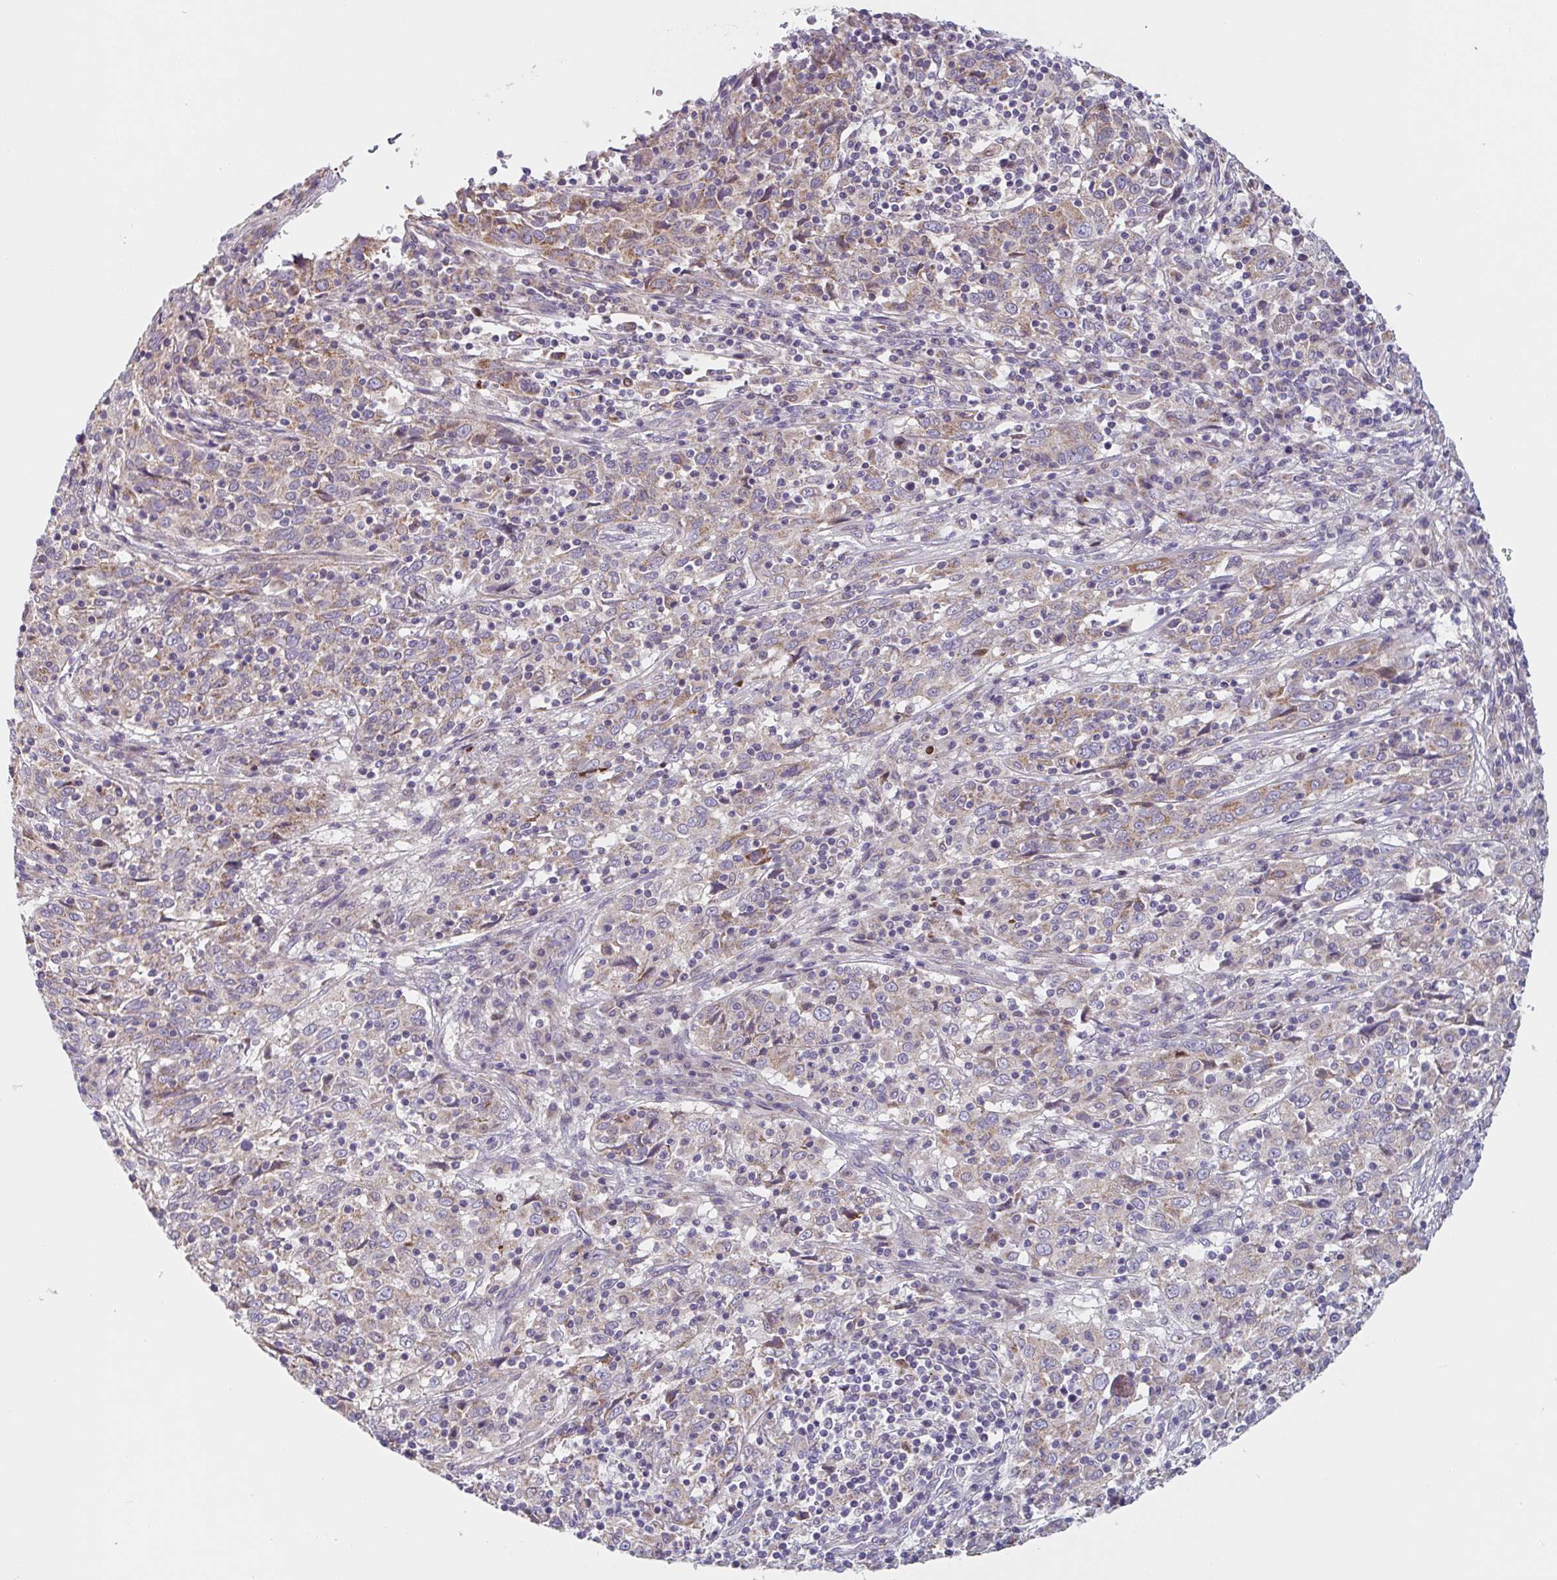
{"staining": {"intensity": "moderate", "quantity": "<25%", "location": "cytoplasmic/membranous"}, "tissue": "cervical cancer", "cell_type": "Tumor cells", "image_type": "cancer", "snomed": [{"axis": "morphology", "description": "Squamous cell carcinoma, NOS"}, {"axis": "topography", "description": "Cervix"}], "caption": "Human squamous cell carcinoma (cervical) stained with a protein marker demonstrates moderate staining in tumor cells.", "gene": "MRPS2", "patient": {"sex": "female", "age": 46}}